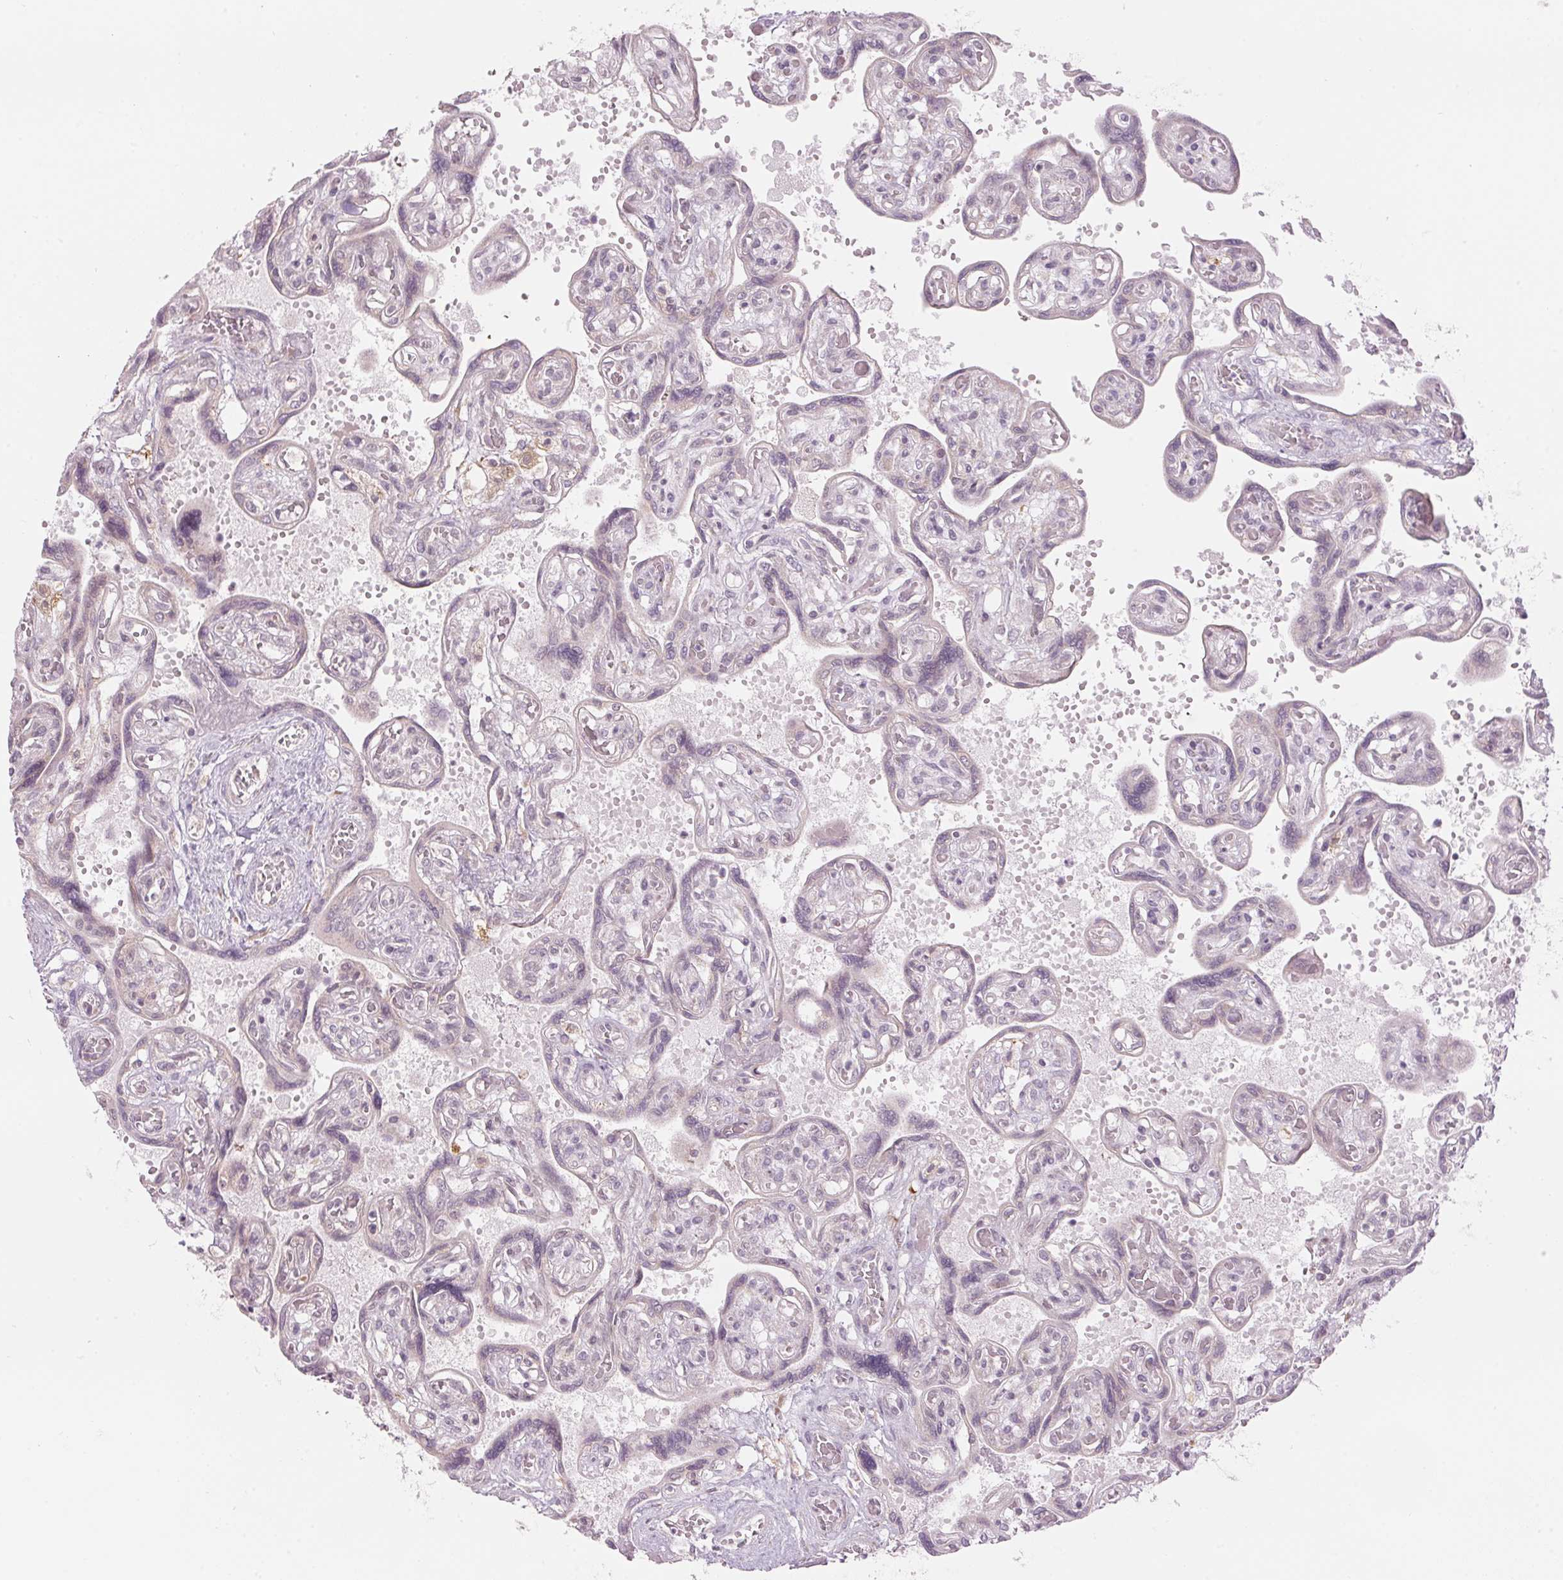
{"staining": {"intensity": "weak", "quantity": "<25%", "location": "cytoplasmic/membranous"}, "tissue": "placenta", "cell_type": "Decidual cells", "image_type": "normal", "snomed": [{"axis": "morphology", "description": "Normal tissue, NOS"}, {"axis": "topography", "description": "Placenta"}], "caption": "Immunohistochemistry (IHC) of benign placenta reveals no staining in decidual cells. (Brightfield microscopy of DAB immunohistochemistry (IHC) at high magnification).", "gene": "GNMT", "patient": {"sex": "female", "age": 32}}